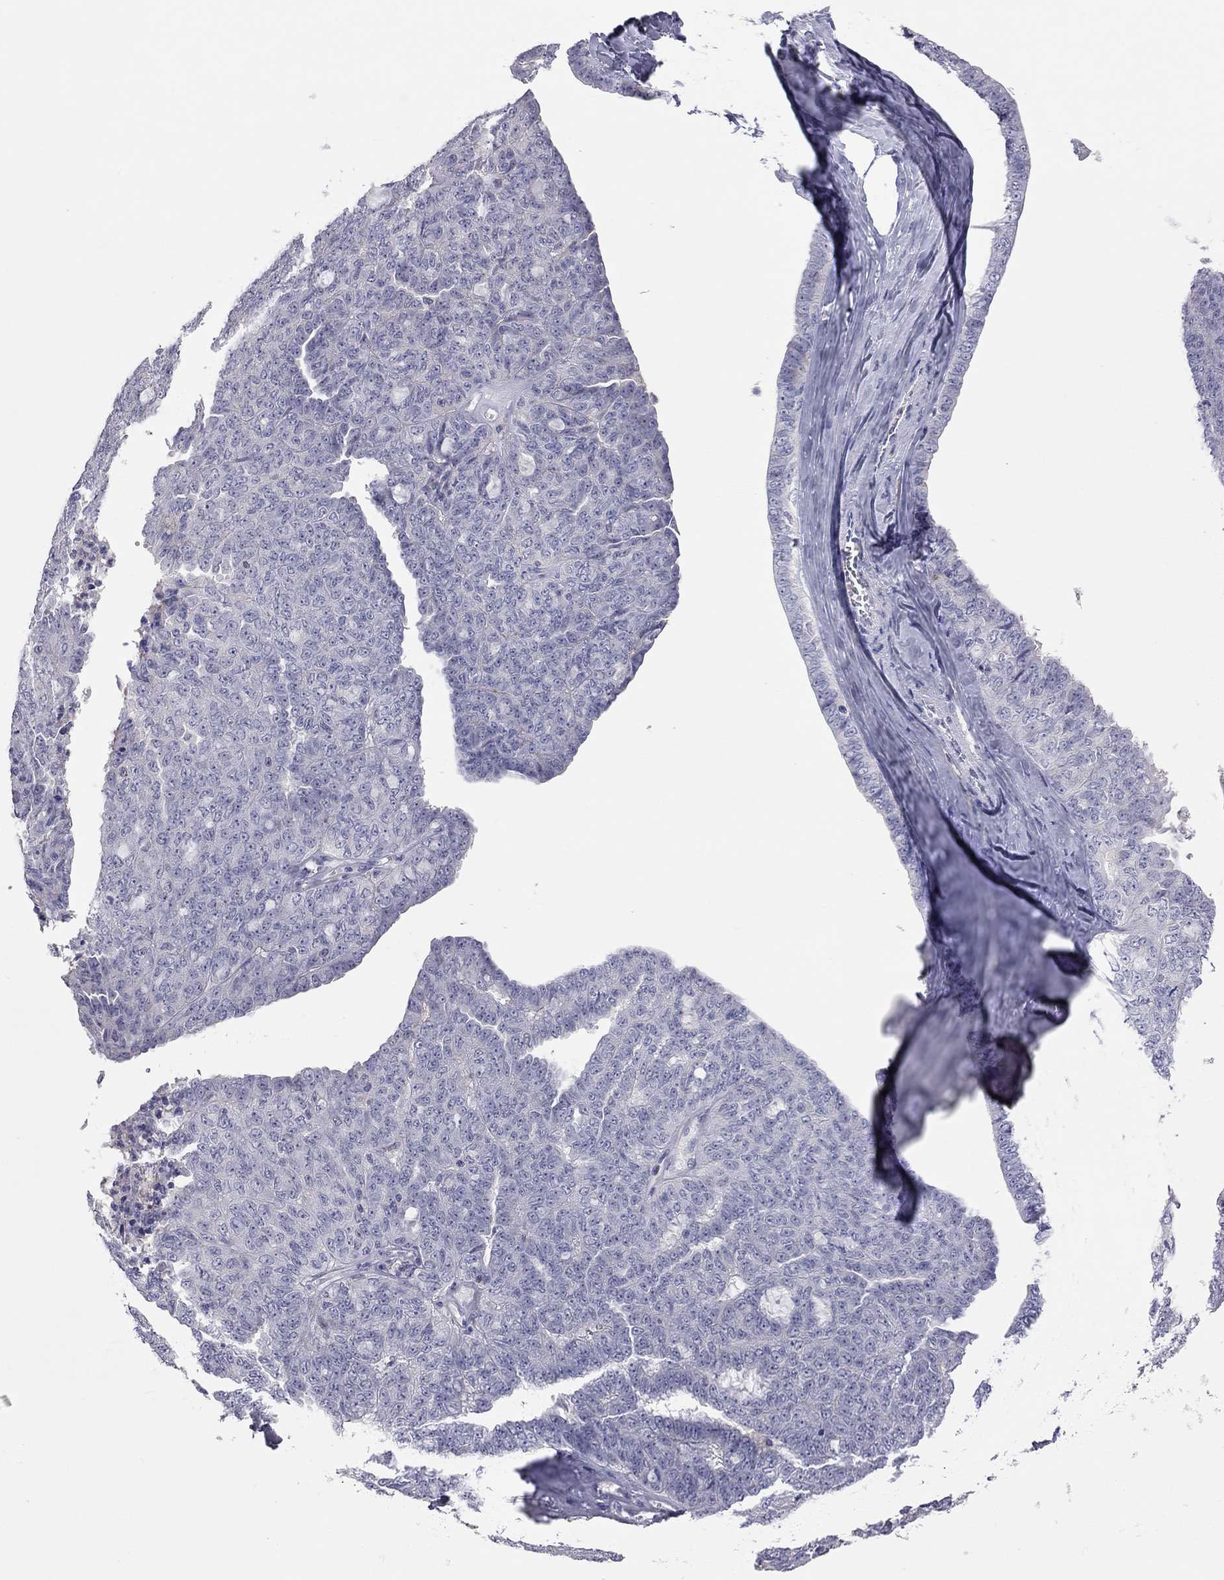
{"staining": {"intensity": "negative", "quantity": "none", "location": "none"}, "tissue": "ovarian cancer", "cell_type": "Tumor cells", "image_type": "cancer", "snomed": [{"axis": "morphology", "description": "Cystadenocarcinoma, serous, NOS"}, {"axis": "topography", "description": "Ovary"}], "caption": "Tumor cells are negative for protein expression in human ovarian cancer (serous cystadenocarcinoma).", "gene": "ADCYAP1", "patient": {"sex": "female", "age": 71}}